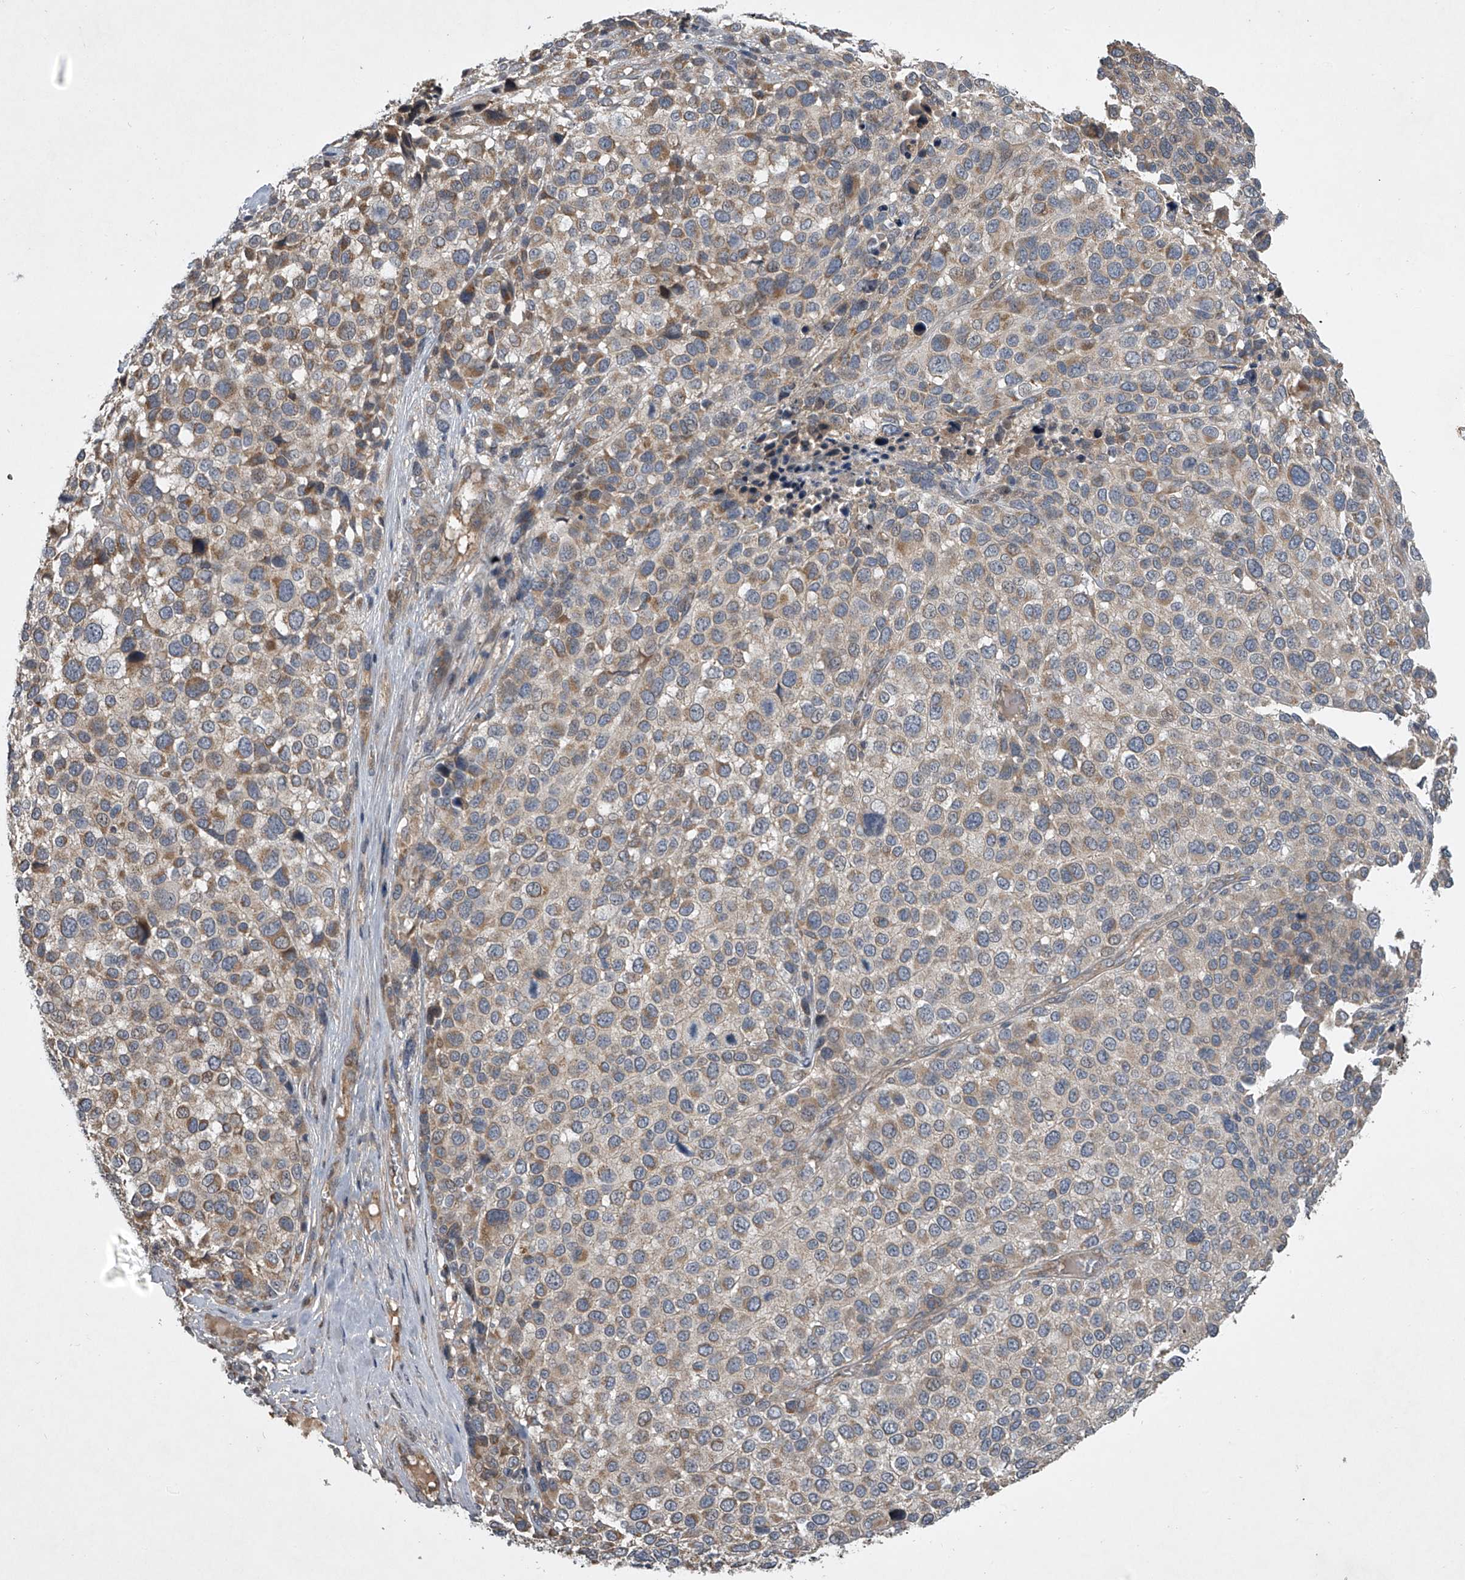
{"staining": {"intensity": "moderate", "quantity": "25%-75%", "location": "cytoplasmic/membranous"}, "tissue": "melanoma", "cell_type": "Tumor cells", "image_type": "cancer", "snomed": [{"axis": "morphology", "description": "Malignant melanoma, NOS"}, {"axis": "topography", "description": "Skin of trunk"}], "caption": "An image of human melanoma stained for a protein reveals moderate cytoplasmic/membranous brown staining in tumor cells.", "gene": "NFS1", "patient": {"sex": "male", "age": 71}}